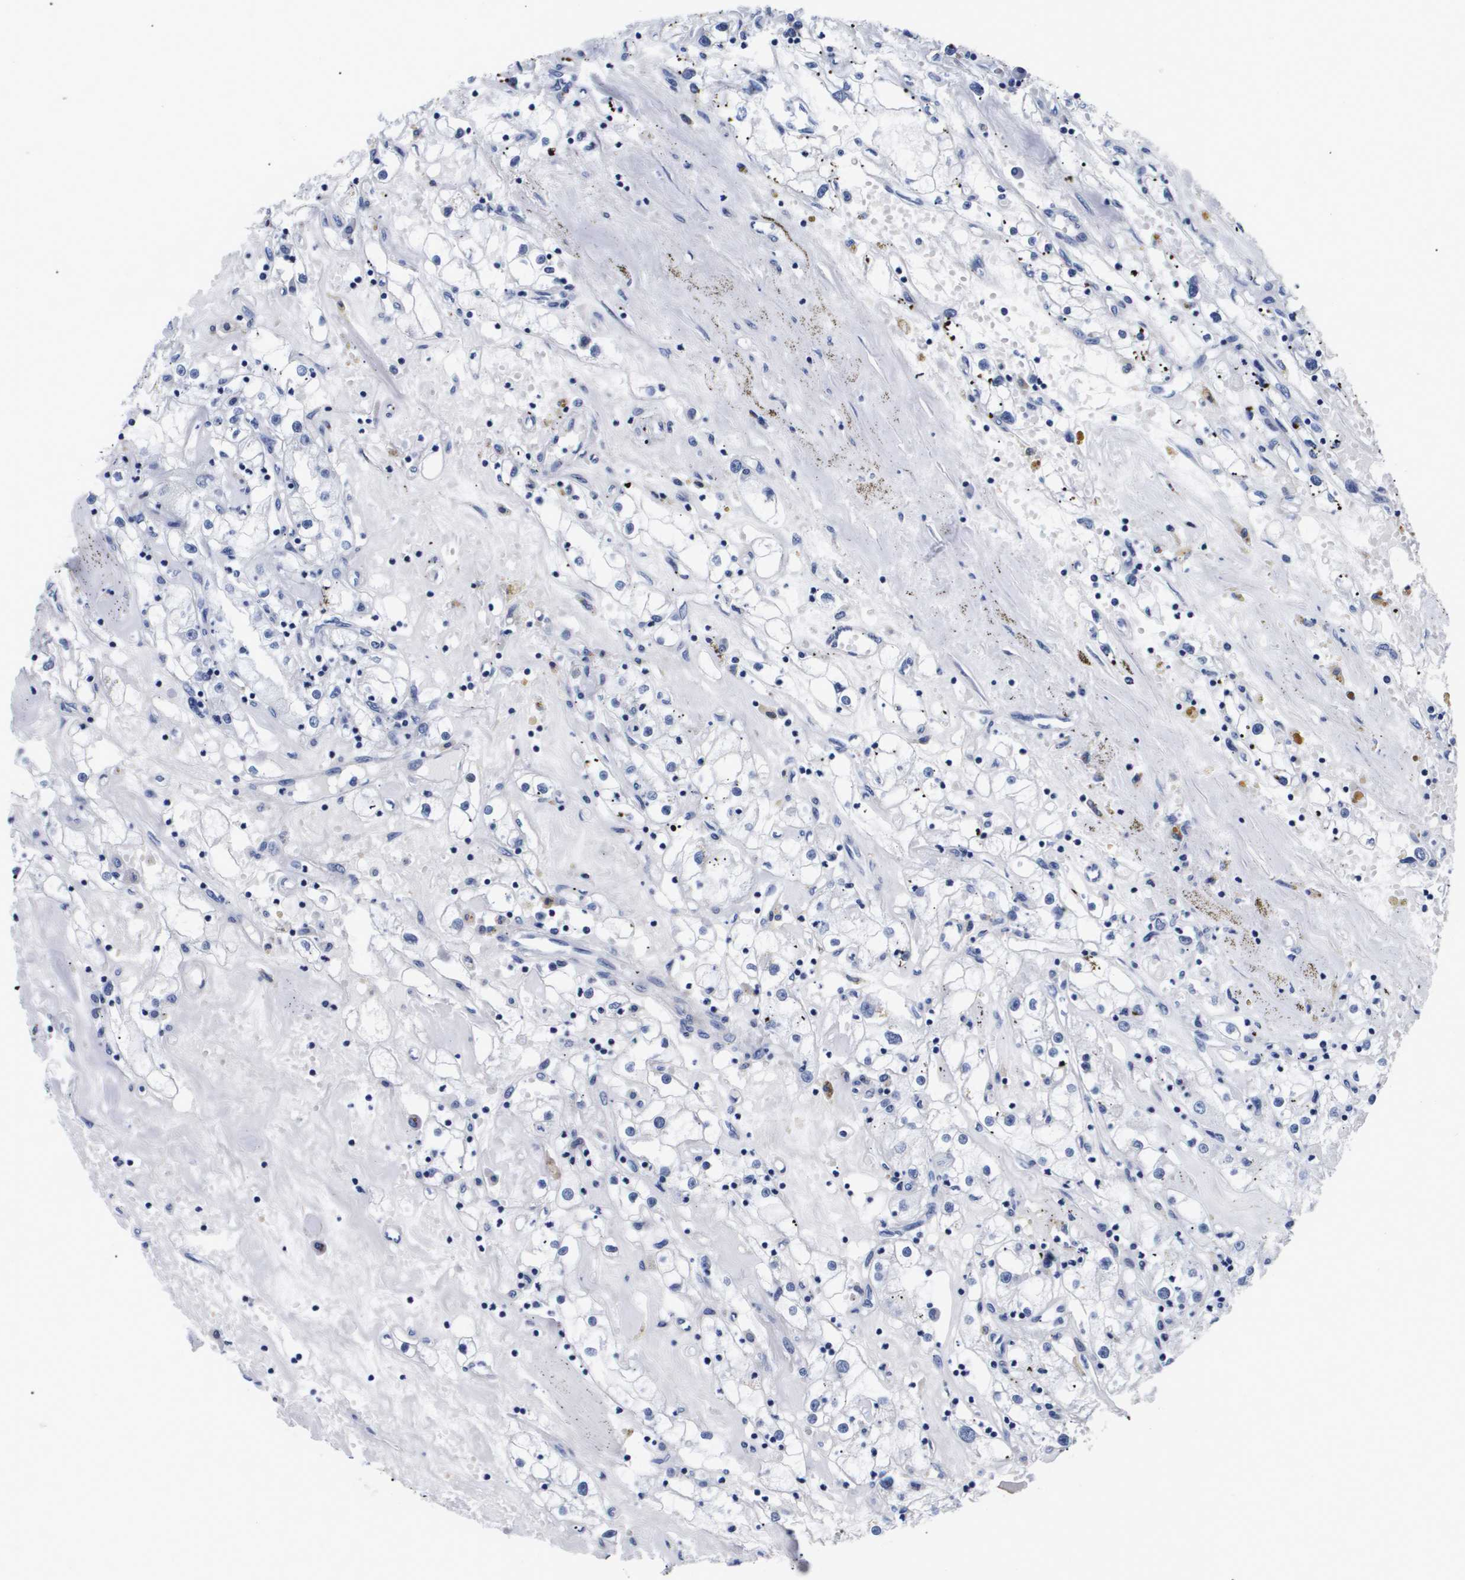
{"staining": {"intensity": "negative", "quantity": "none", "location": "none"}, "tissue": "renal cancer", "cell_type": "Tumor cells", "image_type": "cancer", "snomed": [{"axis": "morphology", "description": "Adenocarcinoma, NOS"}, {"axis": "topography", "description": "Kidney"}], "caption": "This is an immunohistochemistry (IHC) micrograph of renal cancer (adenocarcinoma). There is no expression in tumor cells.", "gene": "ATP6V0A4", "patient": {"sex": "male", "age": 56}}